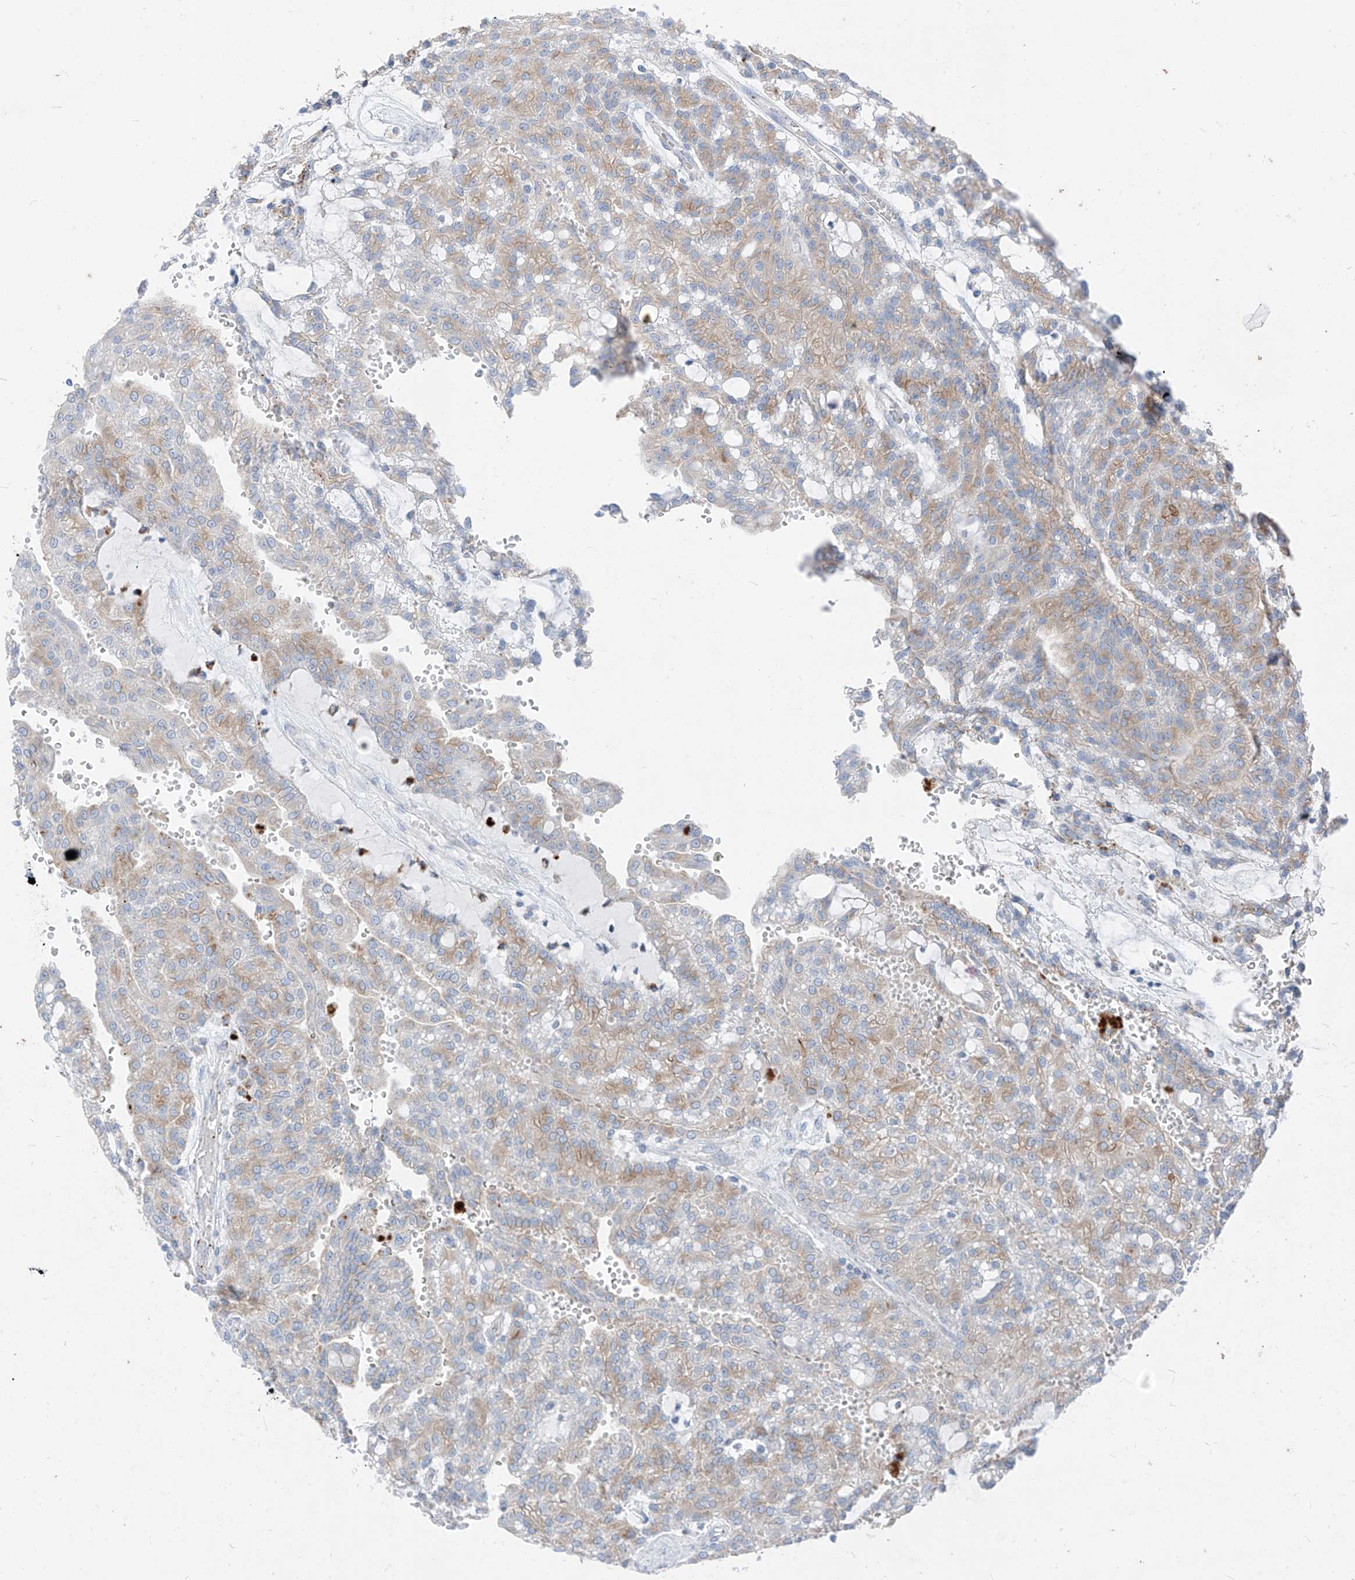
{"staining": {"intensity": "weak", "quantity": ">75%", "location": "cytoplasmic/membranous"}, "tissue": "renal cancer", "cell_type": "Tumor cells", "image_type": "cancer", "snomed": [{"axis": "morphology", "description": "Adenocarcinoma, NOS"}, {"axis": "topography", "description": "Kidney"}], "caption": "Protein analysis of adenocarcinoma (renal) tissue displays weak cytoplasmic/membranous staining in about >75% of tumor cells.", "gene": "GPR137C", "patient": {"sex": "male", "age": 63}}